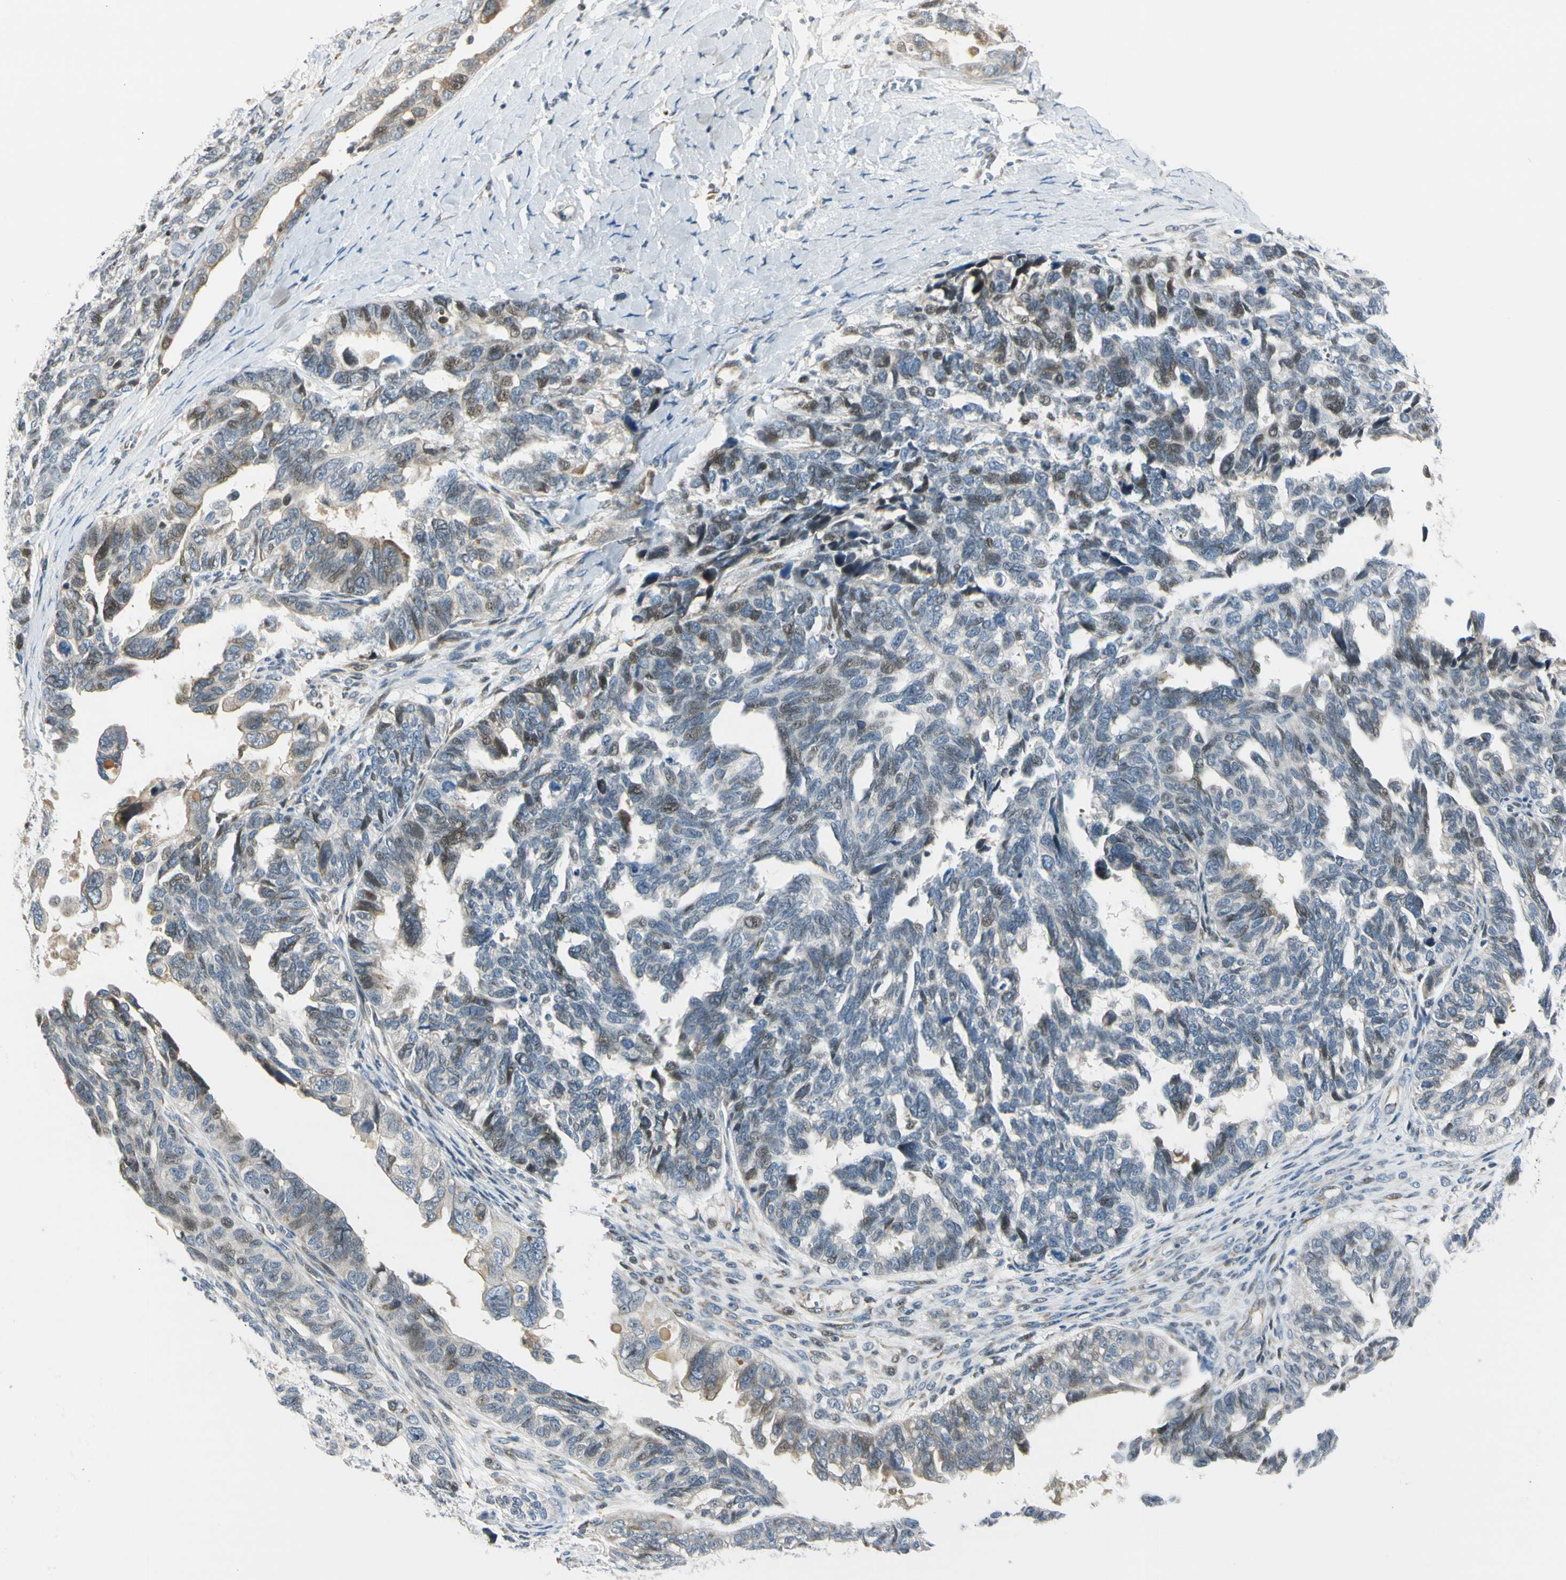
{"staining": {"intensity": "weak", "quantity": "25%-75%", "location": "nuclear"}, "tissue": "ovarian cancer", "cell_type": "Tumor cells", "image_type": "cancer", "snomed": [{"axis": "morphology", "description": "Cystadenocarcinoma, serous, NOS"}, {"axis": "topography", "description": "Ovary"}], "caption": "A brown stain labels weak nuclear staining of a protein in human serous cystadenocarcinoma (ovarian) tumor cells.", "gene": "NPDC1", "patient": {"sex": "female", "age": 79}}